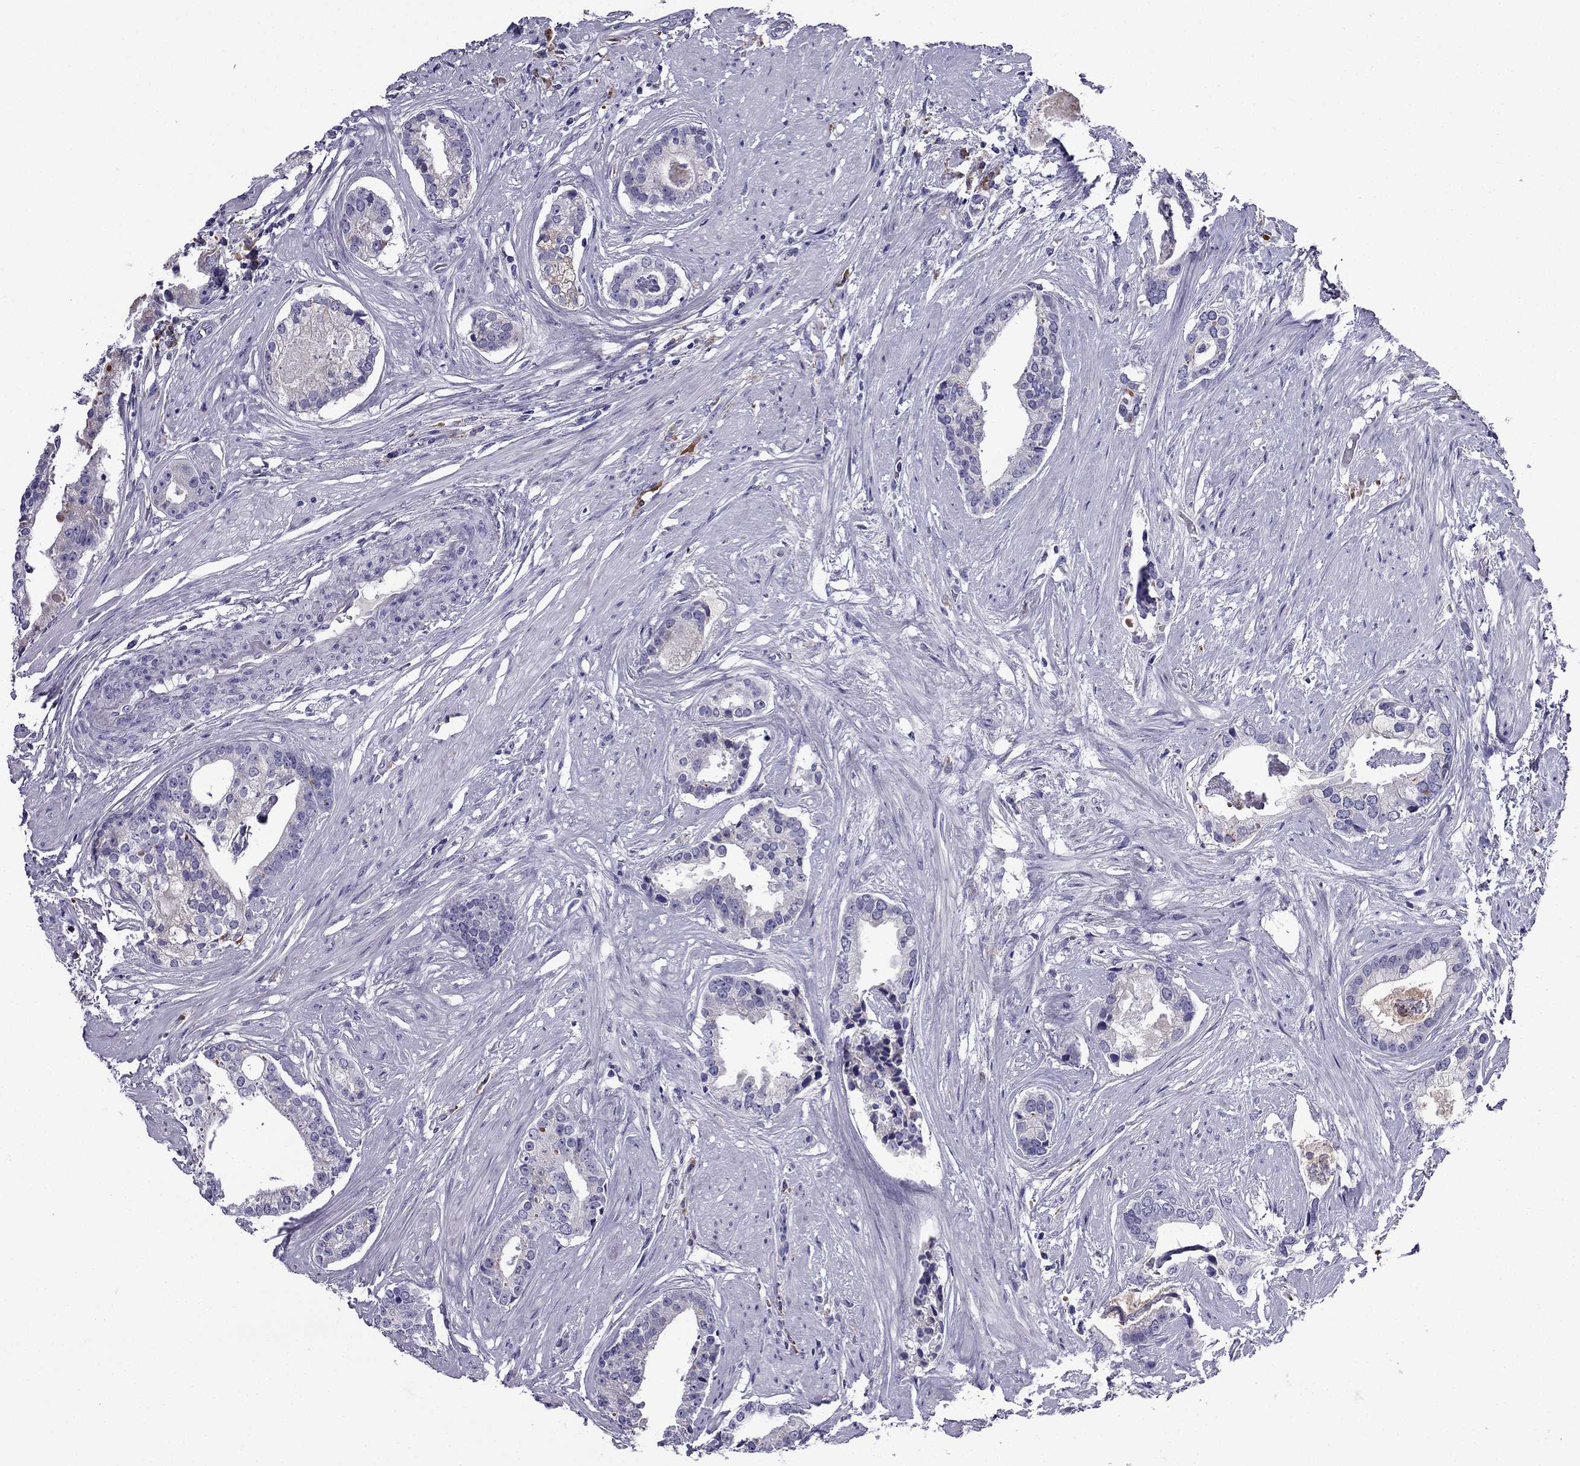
{"staining": {"intensity": "negative", "quantity": "none", "location": "none"}, "tissue": "prostate cancer", "cell_type": "Tumor cells", "image_type": "cancer", "snomed": [{"axis": "morphology", "description": "Adenocarcinoma, NOS"}, {"axis": "topography", "description": "Prostate and seminal vesicle, NOS"}, {"axis": "topography", "description": "Prostate"}], "caption": "An image of prostate cancer stained for a protein shows no brown staining in tumor cells.", "gene": "TSSK4", "patient": {"sex": "male", "age": 44}}